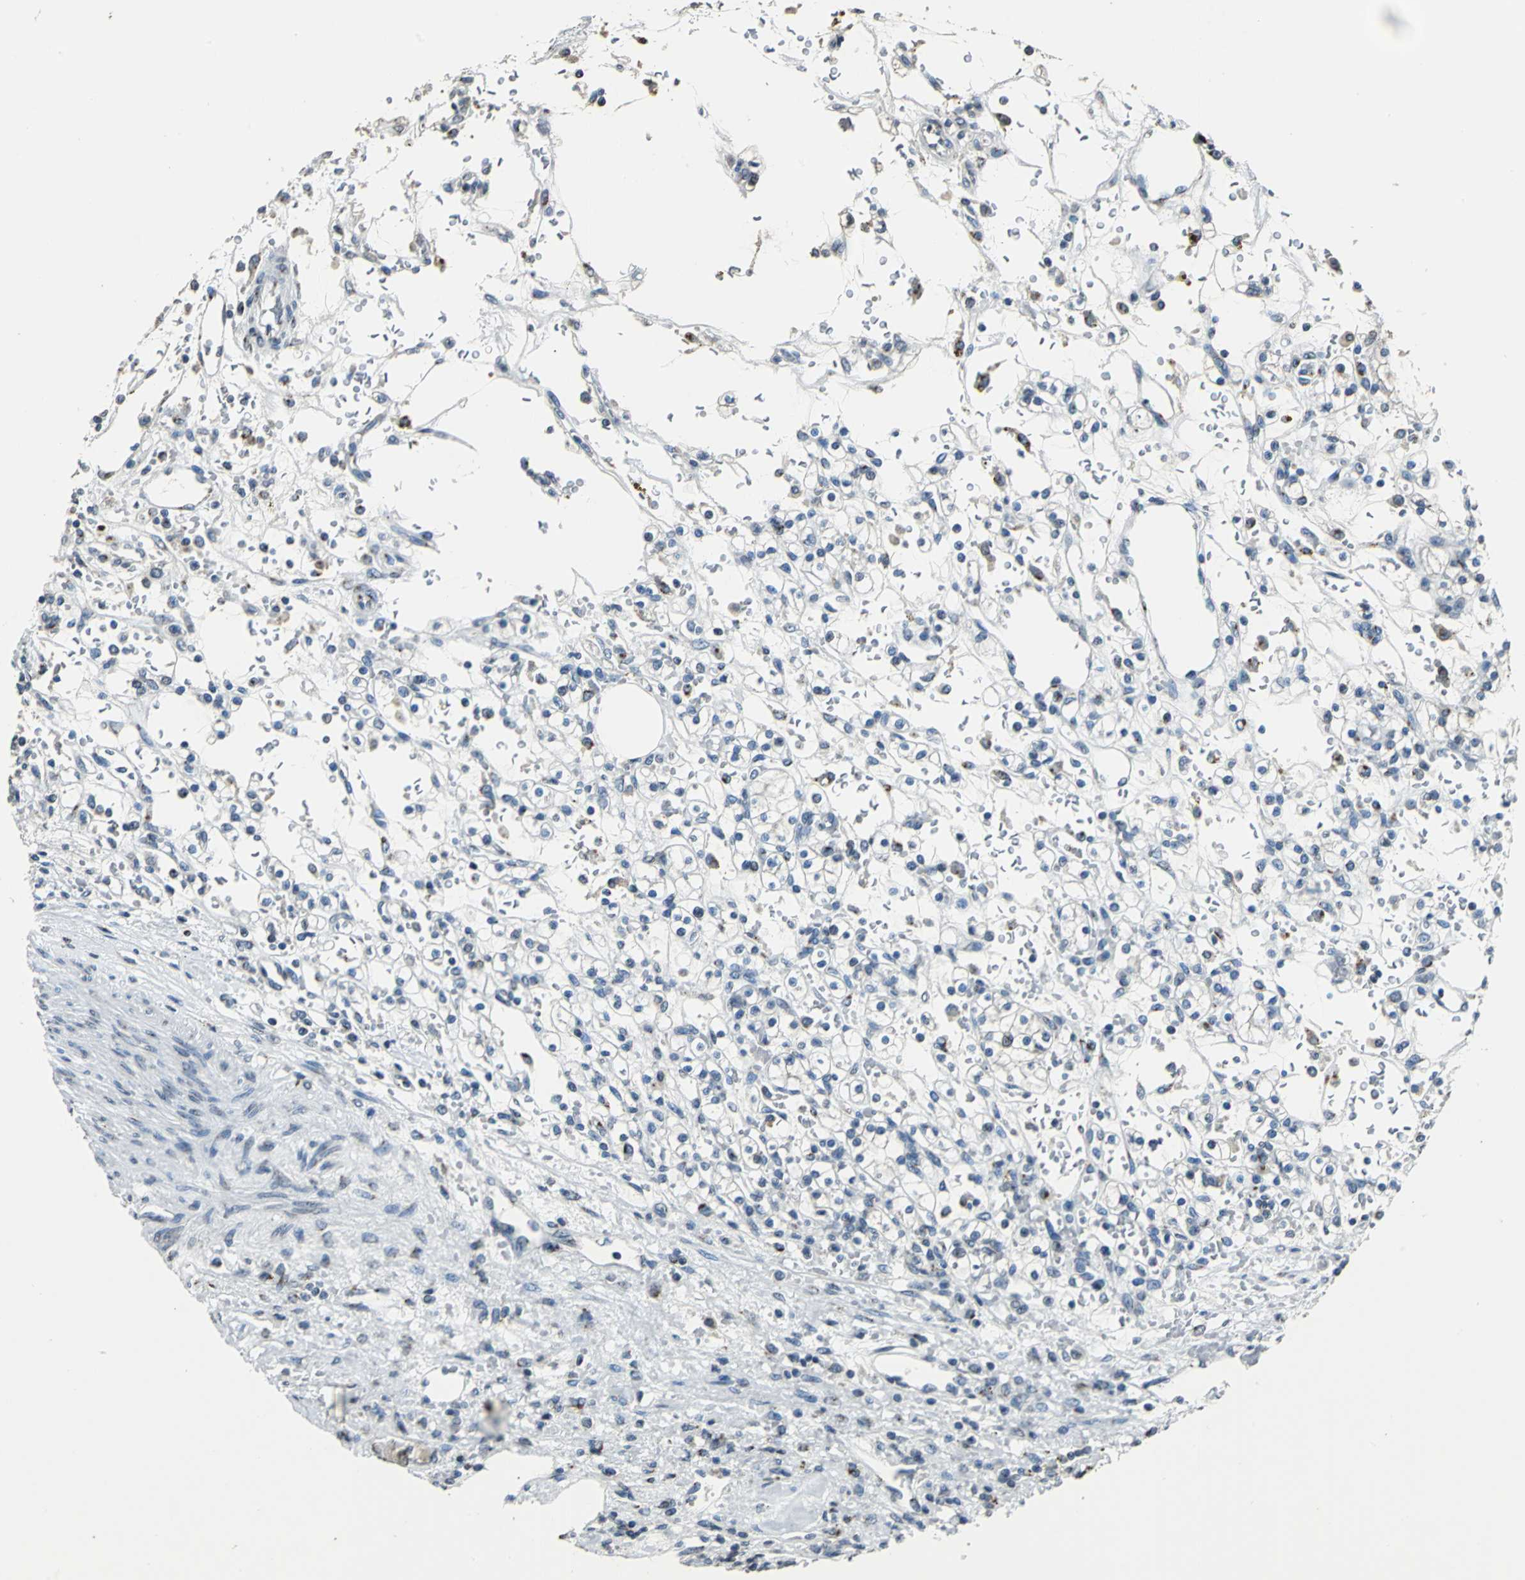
{"staining": {"intensity": "weak", "quantity": "<25%", "location": "cytoplasmic/membranous"}, "tissue": "renal cancer", "cell_type": "Tumor cells", "image_type": "cancer", "snomed": [{"axis": "morphology", "description": "Normal tissue, NOS"}, {"axis": "morphology", "description": "Adenocarcinoma, NOS"}, {"axis": "topography", "description": "Kidney"}], "caption": "High power microscopy micrograph of an IHC image of renal cancer (adenocarcinoma), revealing no significant staining in tumor cells. (DAB (3,3'-diaminobenzidine) IHC visualized using brightfield microscopy, high magnification).", "gene": "TMEM115", "patient": {"sex": "female", "age": 55}}